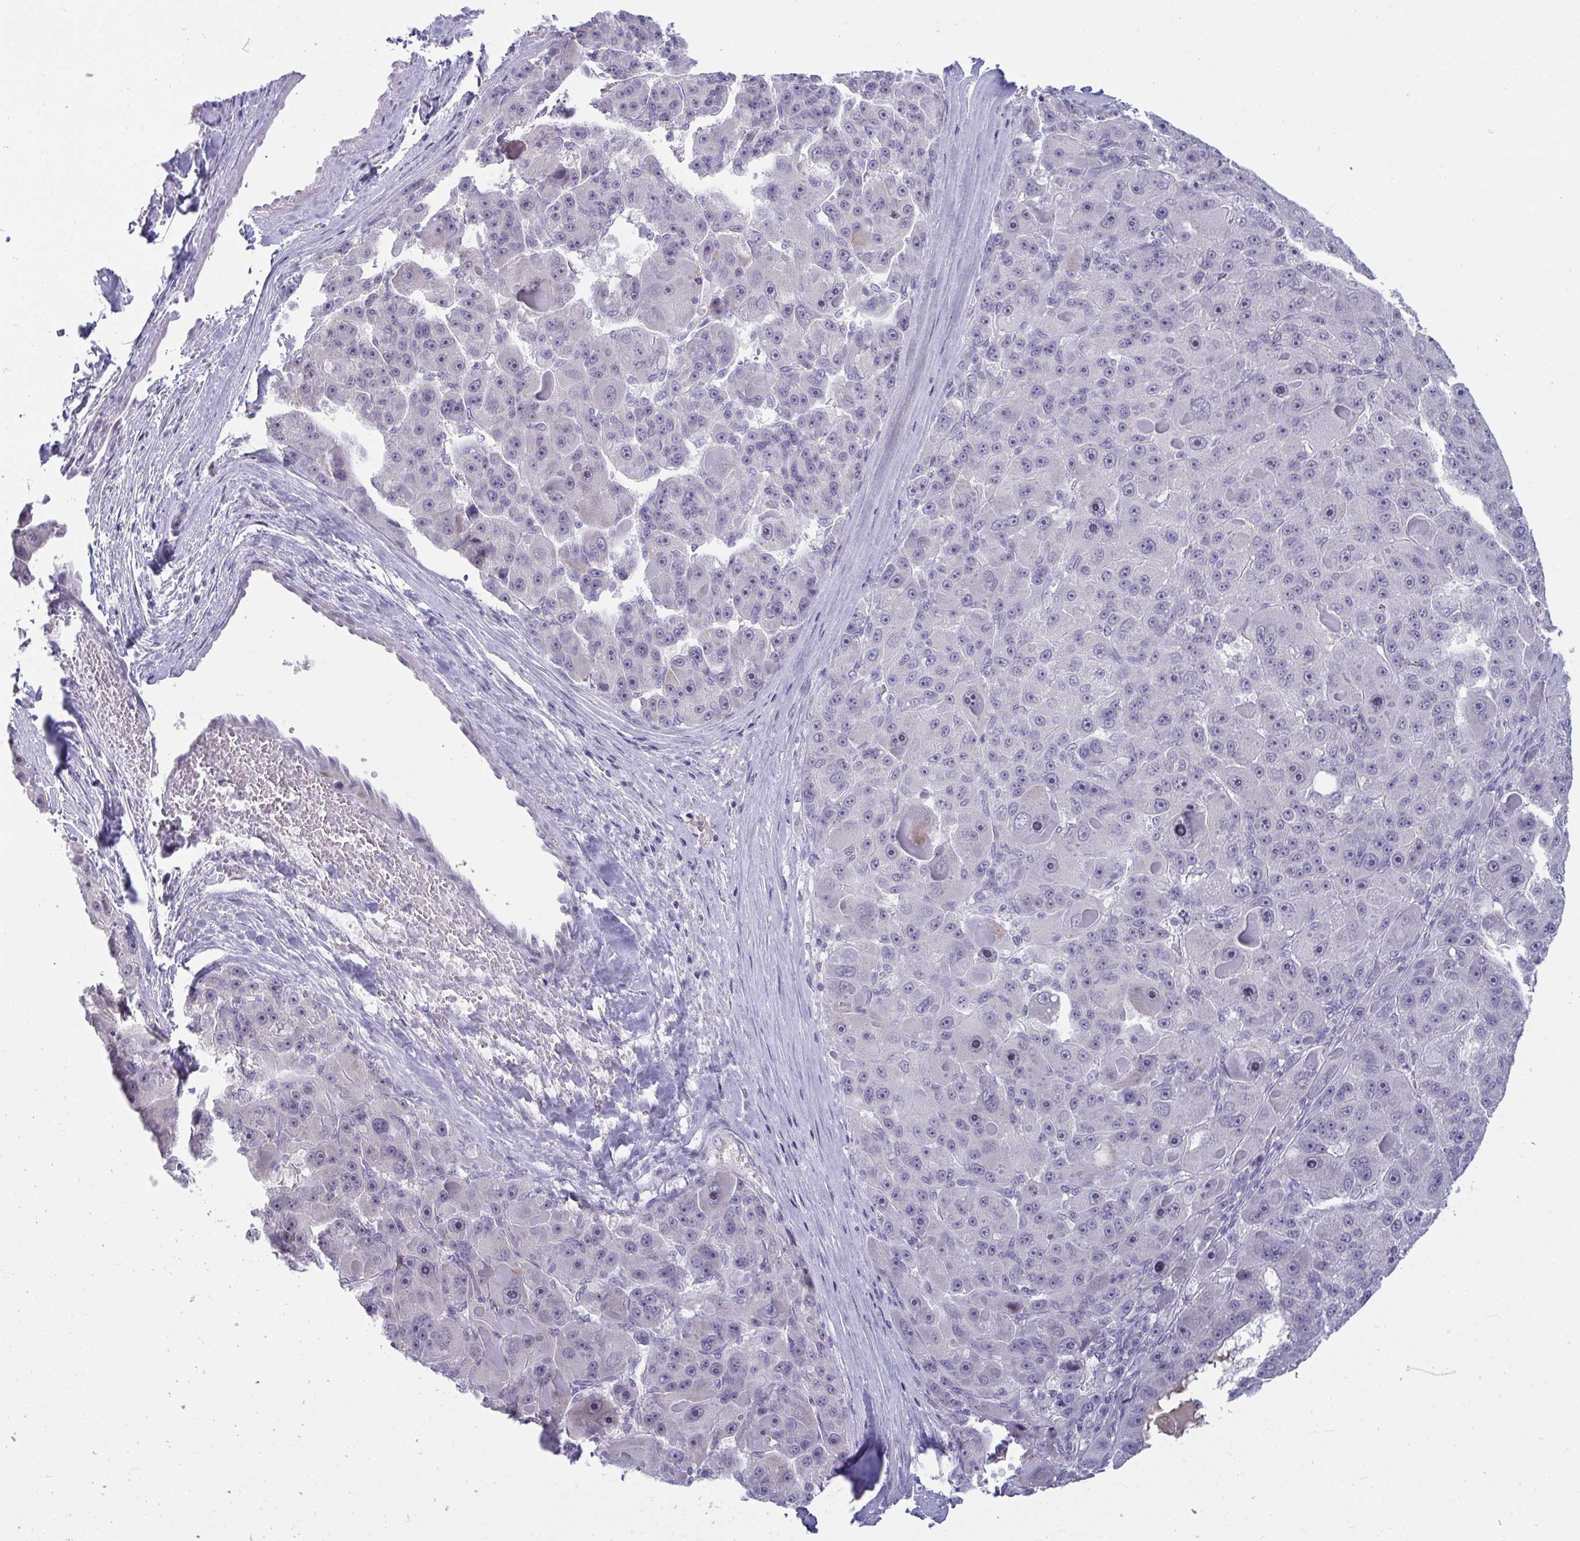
{"staining": {"intensity": "moderate", "quantity": "<25%", "location": "nuclear"}, "tissue": "liver cancer", "cell_type": "Tumor cells", "image_type": "cancer", "snomed": [{"axis": "morphology", "description": "Carcinoma, Hepatocellular, NOS"}, {"axis": "topography", "description": "Liver"}], "caption": "Immunohistochemical staining of liver cancer demonstrates low levels of moderate nuclear positivity in about <25% of tumor cells. (DAB IHC, brown staining for protein, blue staining for nuclei).", "gene": "RNASEH1", "patient": {"sex": "male", "age": 76}}